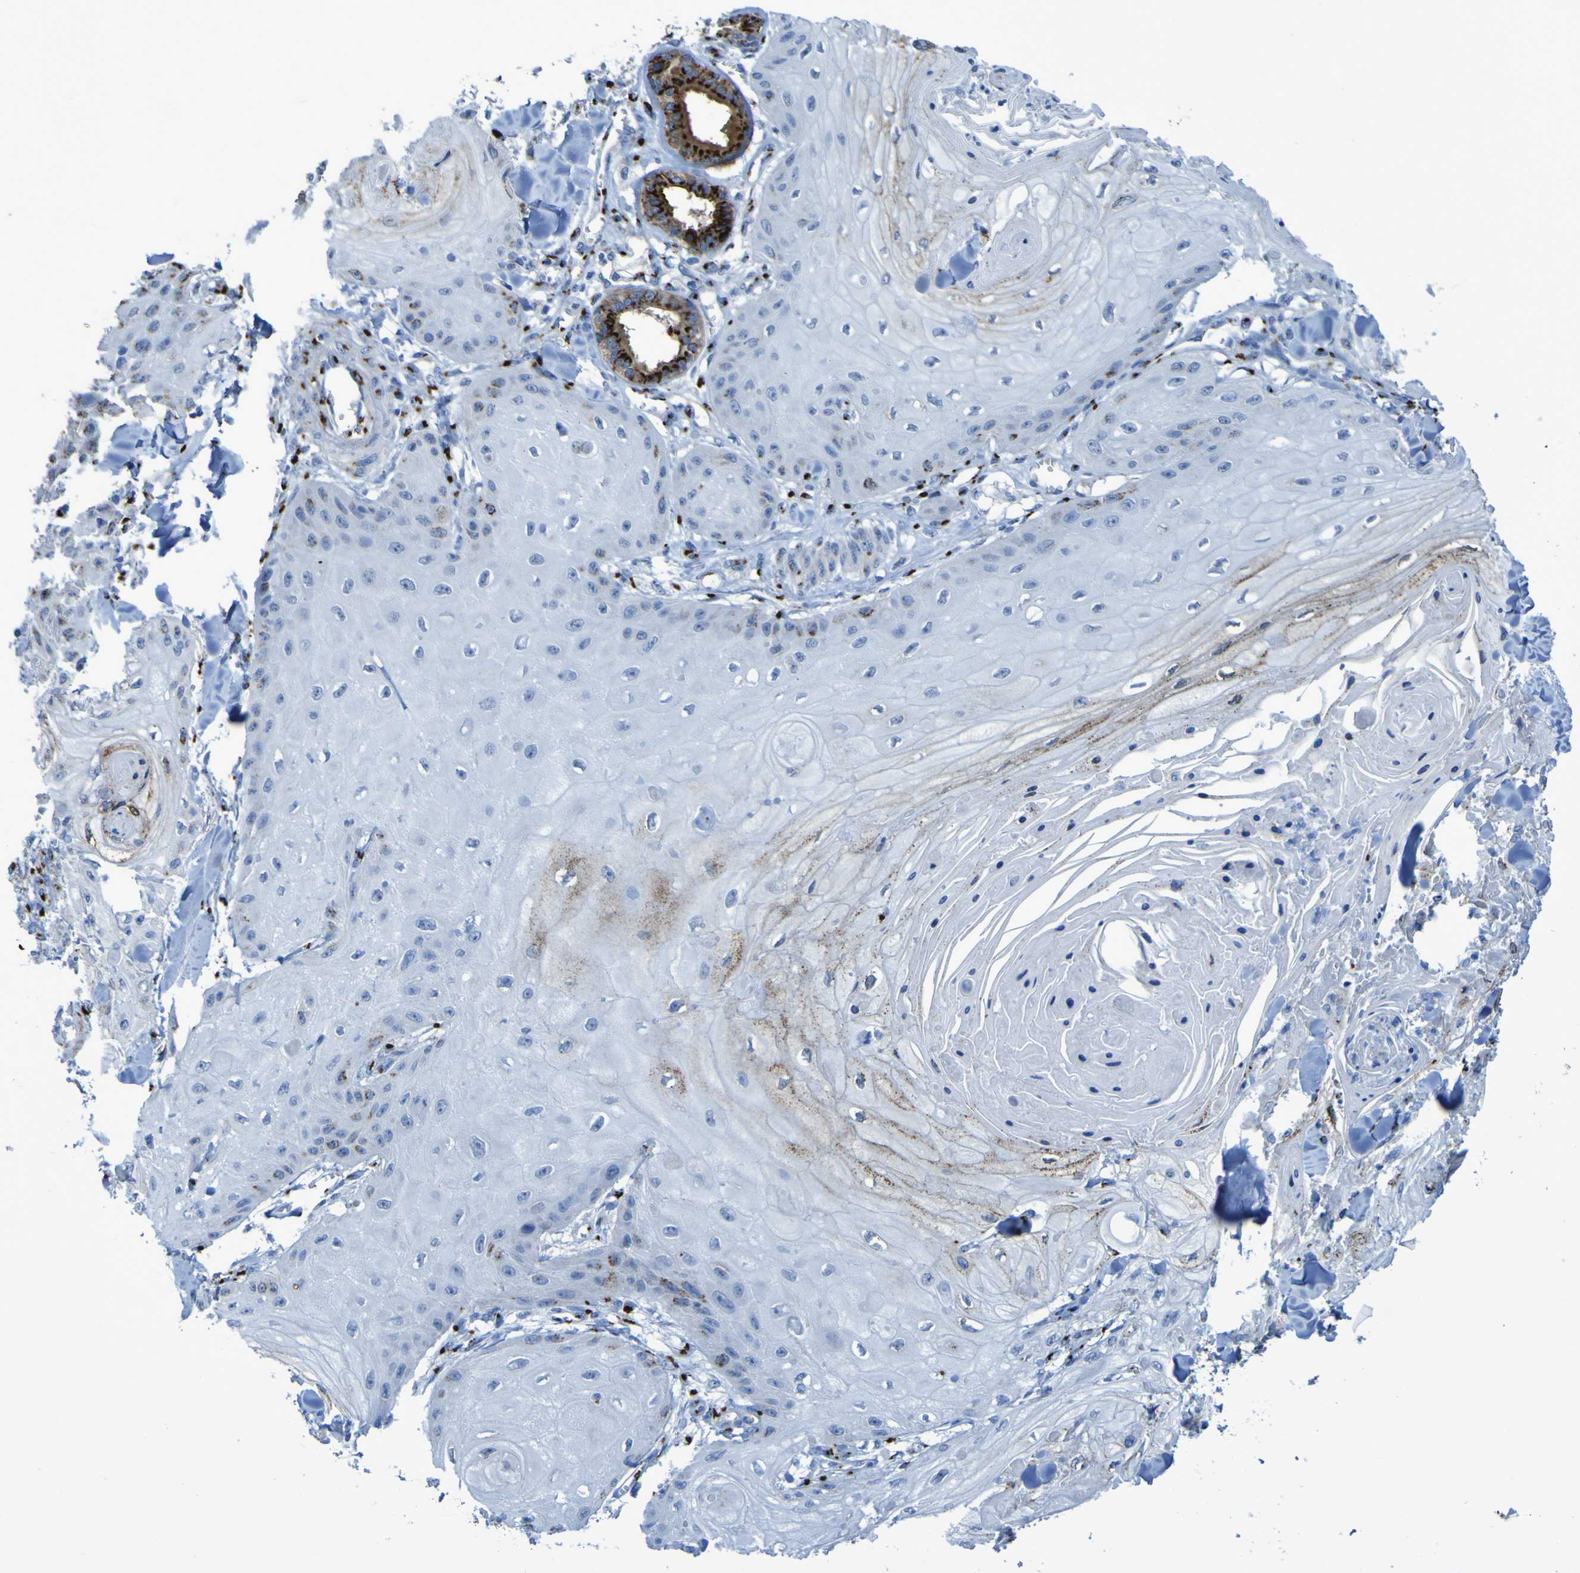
{"staining": {"intensity": "strong", "quantity": "<25%", "location": "cytoplasmic/membranous"}, "tissue": "skin cancer", "cell_type": "Tumor cells", "image_type": "cancer", "snomed": [{"axis": "morphology", "description": "Squamous cell carcinoma, NOS"}, {"axis": "topography", "description": "Skin"}], "caption": "High-magnification brightfield microscopy of skin cancer stained with DAB (3,3'-diaminobenzidine) (brown) and counterstained with hematoxylin (blue). tumor cells exhibit strong cytoplasmic/membranous staining is present in approximately<25% of cells. The staining was performed using DAB to visualize the protein expression in brown, while the nuclei were stained in blue with hematoxylin (Magnification: 20x).", "gene": "GOLM1", "patient": {"sex": "male", "age": 74}}